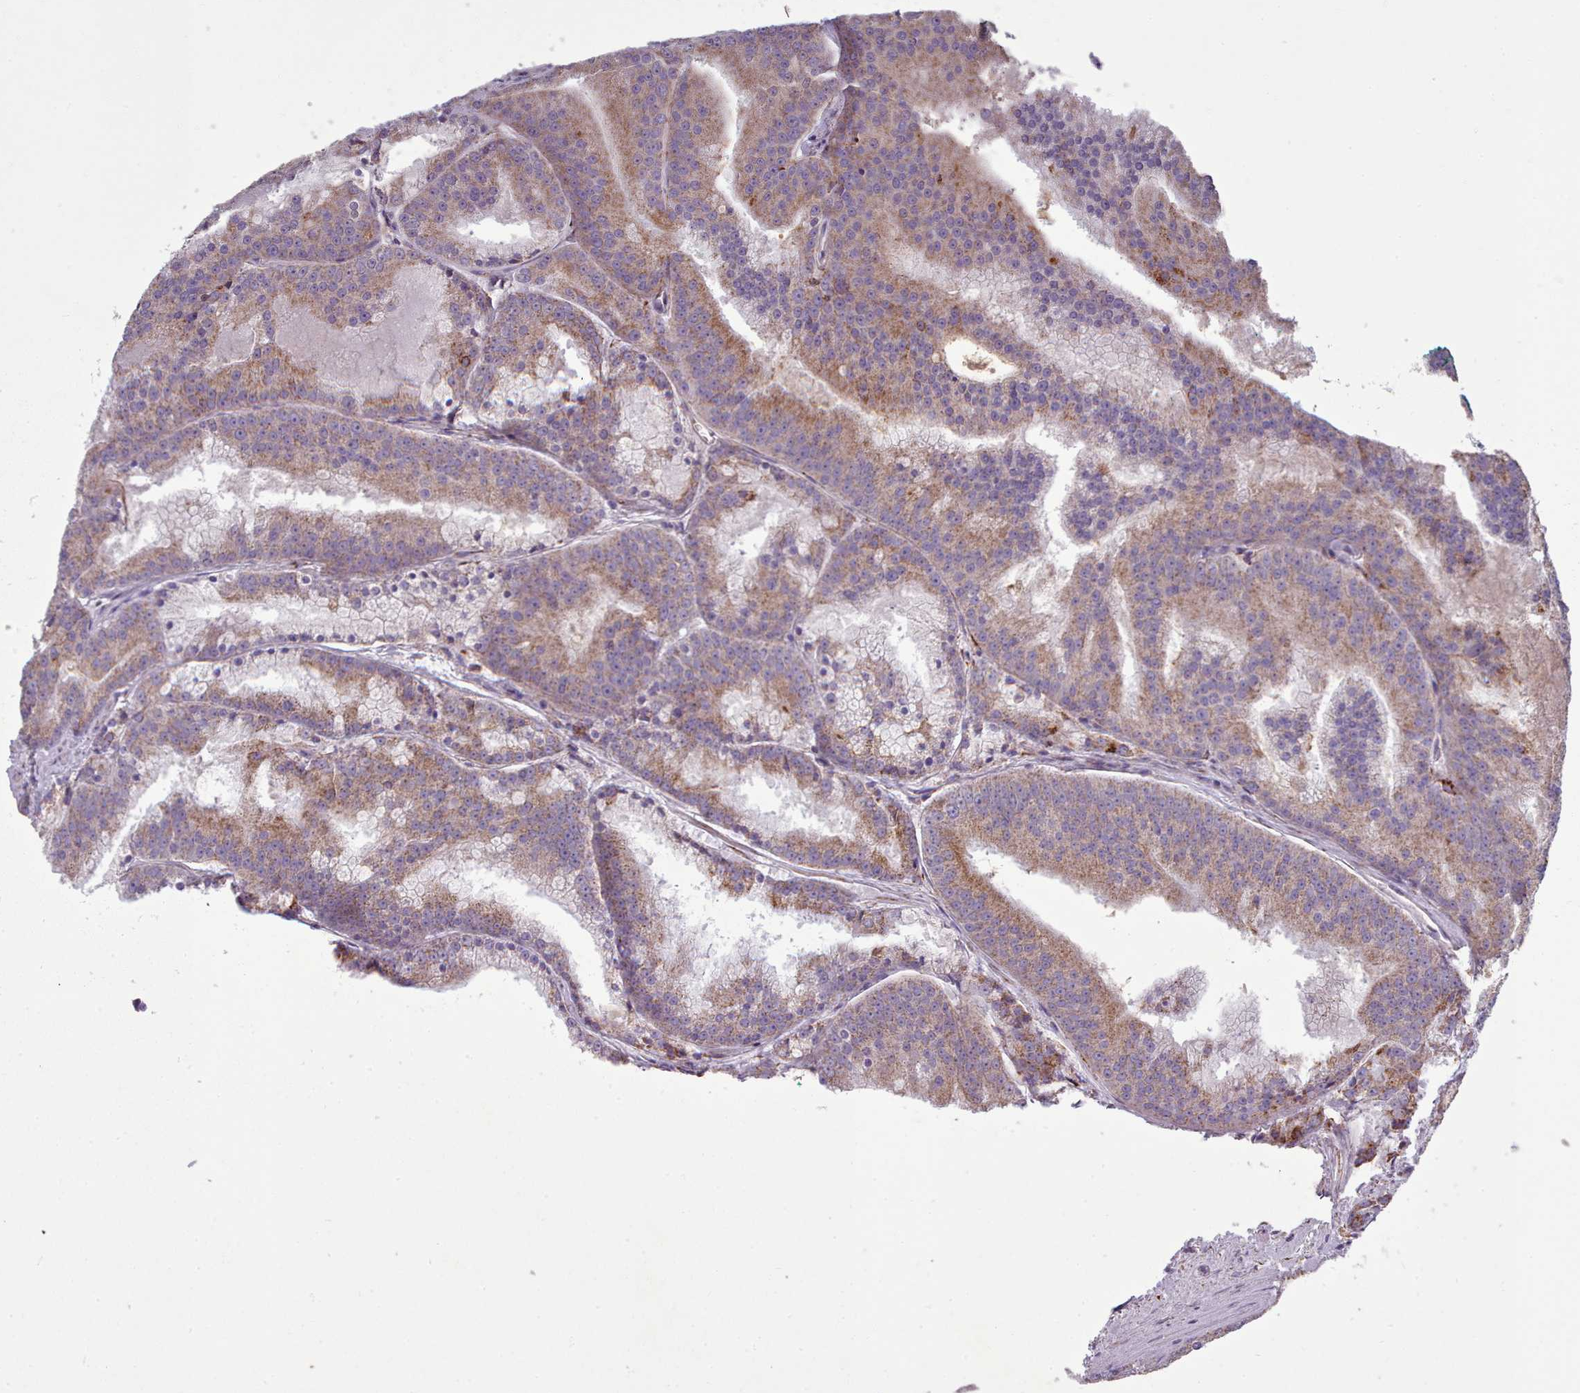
{"staining": {"intensity": "moderate", "quantity": ">75%", "location": "cytoplasmic/membranous"}, "tissue": "prostate cancer", "cell_type": "Tumor cells", "image_type": "cancer", "snomed": [{"axis": "morphology", "description": "Adenocarcinoma, High grade"}, {"axis": "topography", "description": "Prostate"}], "caption": "The histopathology image shows staining of high-grade adenocarcinoma (prostate), revealing moderate cytoplasmic/membranous protein staining (brown color) within tumor cells.", "gene": "FKBP10", "patient": {"sex": "male", "age": 61}}